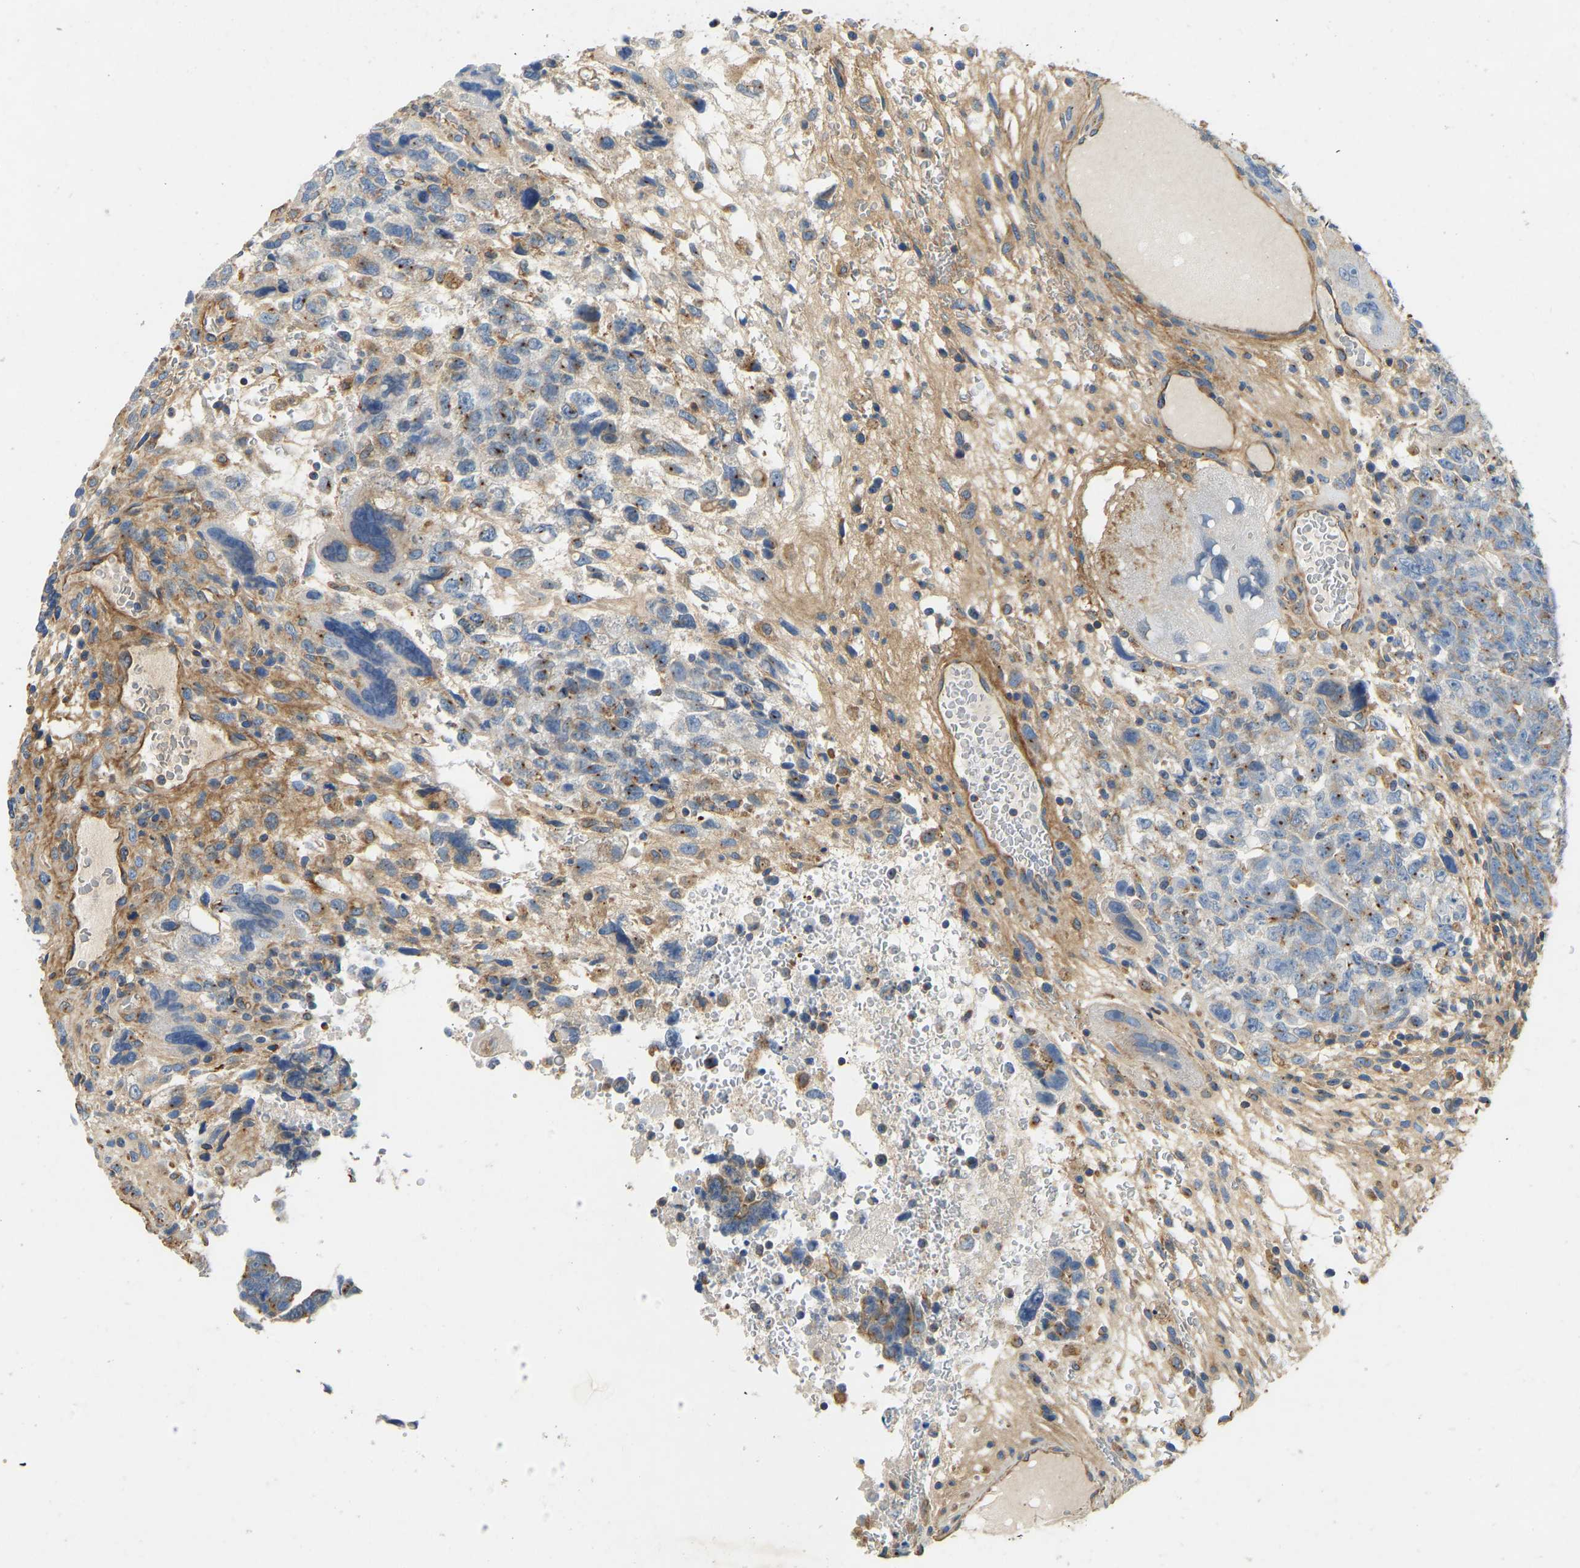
{"staining": {"intensity": "moderate", "quantity": "25%-75%", "location": "cytoplasmic/membranous"}, "tissue": "testis cancer", "cell_type": "Tumor cells", "image_type": "cancer", "snomed": [{"axis": "morphology", "description": "Carcinoma, Embryonal, NOS"}, {"axis": "topography", "description": "Testis"}], "caption": "Testis embryonal carcinoma stained with a brown dye demonstrates moderate cytoplasmic/membranous positive positivity in approximately 25%-75% of tumor cells.", "gene": "TECTA", "patient": {"sex": "male", "age": 28}}